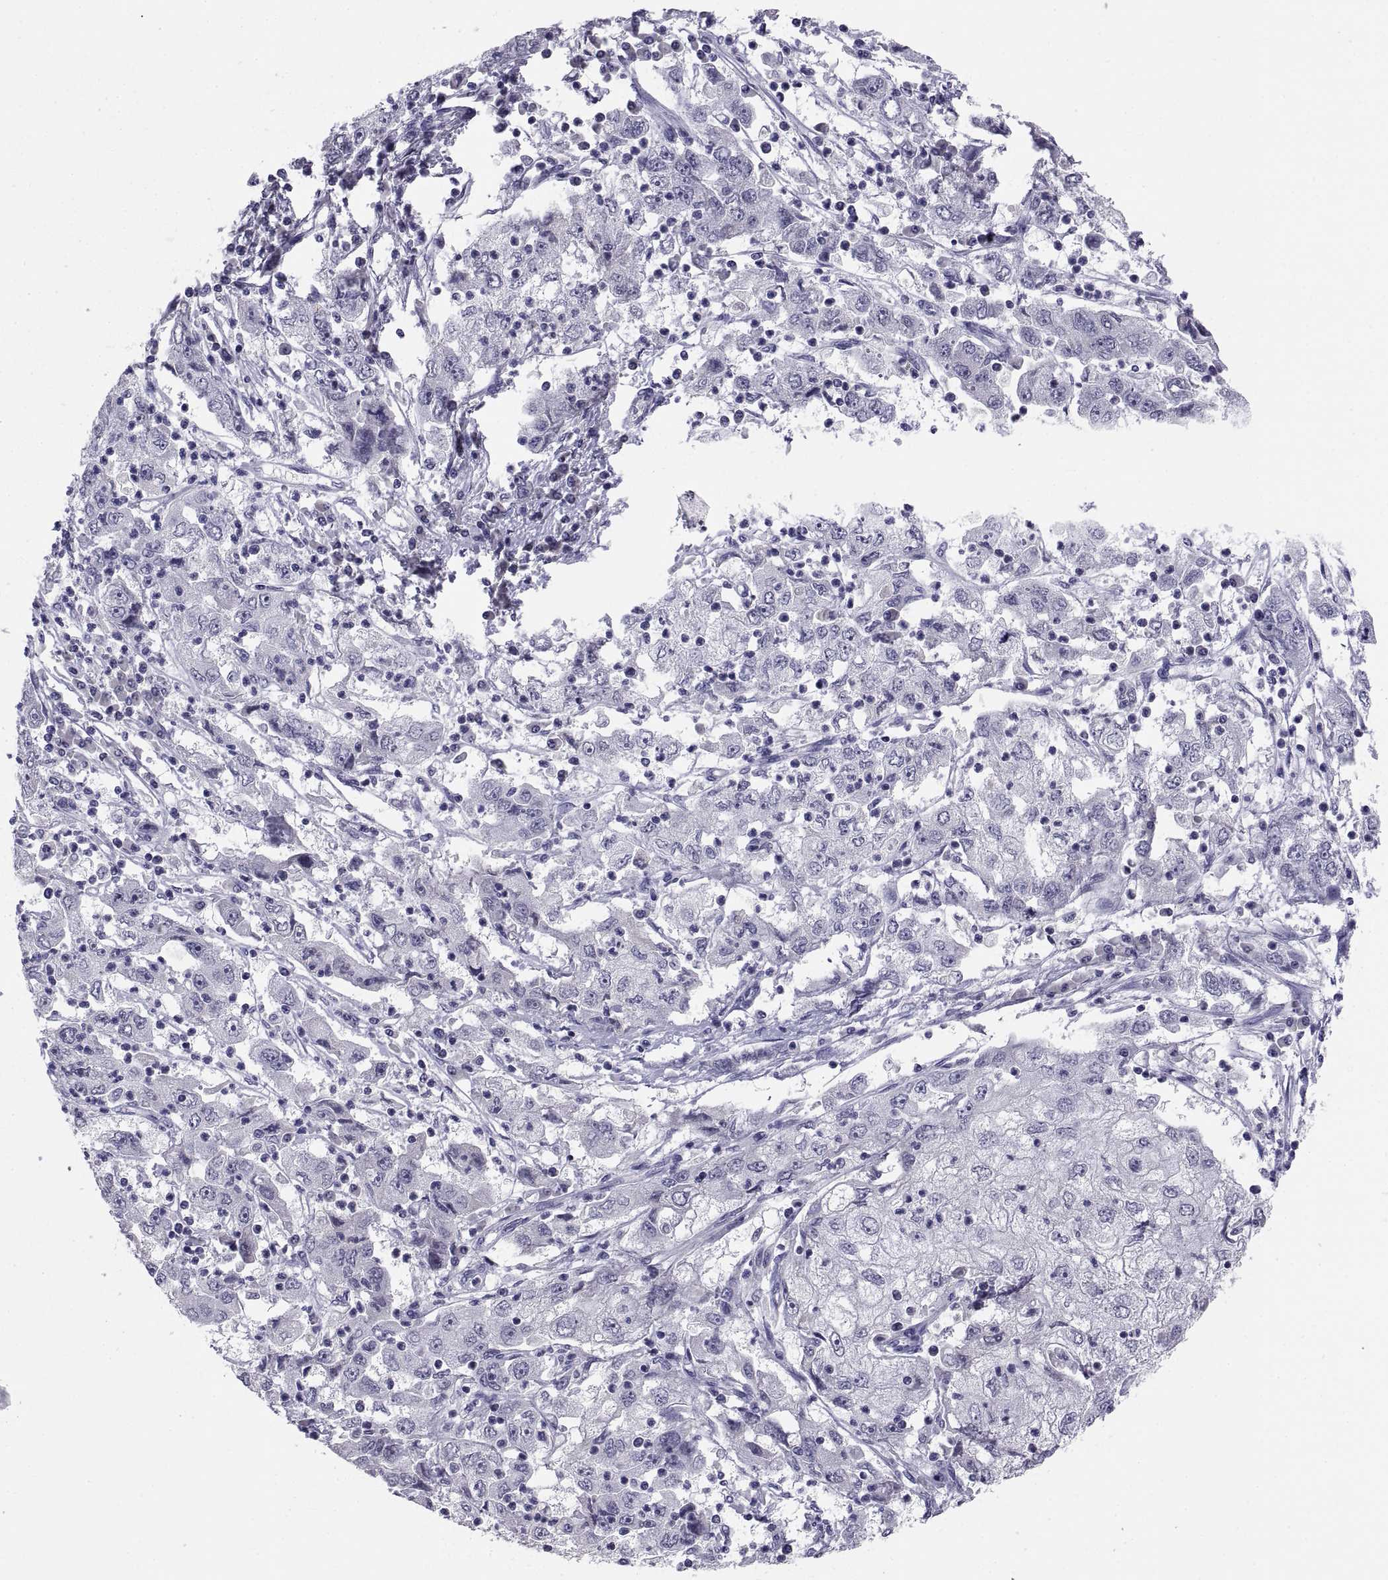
{"staining": {"intensity": "negative", "quantity": "none", "location": "none"}, "tissue": "cervical cancer", "cell_type": "Tumor cells", "image_type": "cancer", "snomed": [{"axis": "morphology", "description": "Squamous cell carcinoma, NOS"}, {"axis": "topography", "description": "Cervix"}], "caption": "Cervical cancer (squamous cell carcinoma) was stained to show a protein in brown. There is no significant expression in tumor cells.", "gene": "TEX13A", "patient": {"sex": "female", "age": 36}}